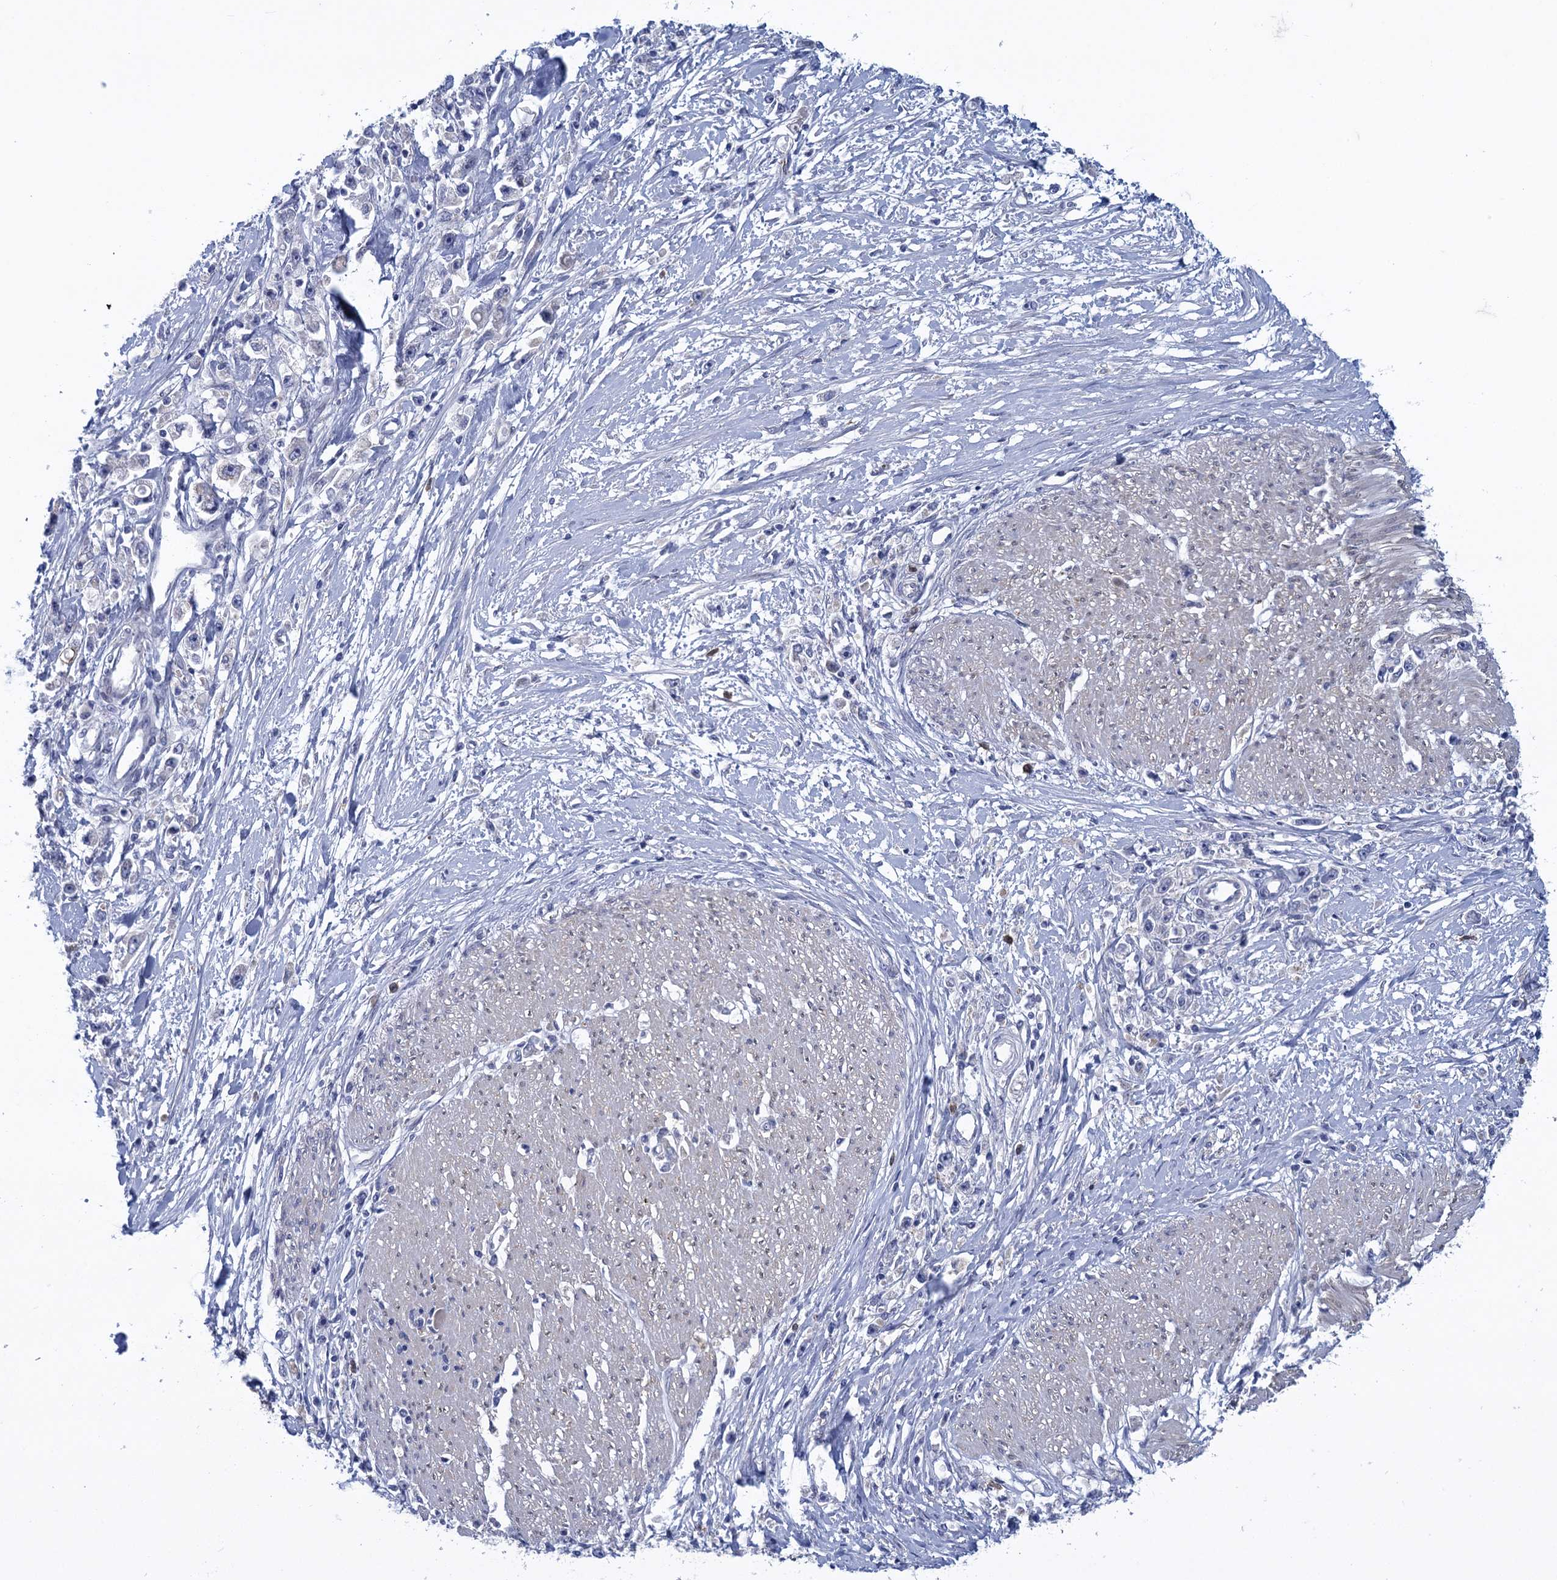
{"staining": {"intensity": "negative", "quantity": "none", "location": "none"}, "tissue": "stomach cancer", "cell_type": "Tumor cells", "image_type": "cancer", "snomed": [{"axis": "morphology", "description": "Adenocarcinoma, NOS"}, {"axis": "topography", "description": "Stomach"}], "caption": "A high-resolution histopathology image shows IHC staining of stomach cancer, which shows no significant staining in tumor cells.", "gene": "SCEL", "patient": {"sex": "female", "age": 59}}